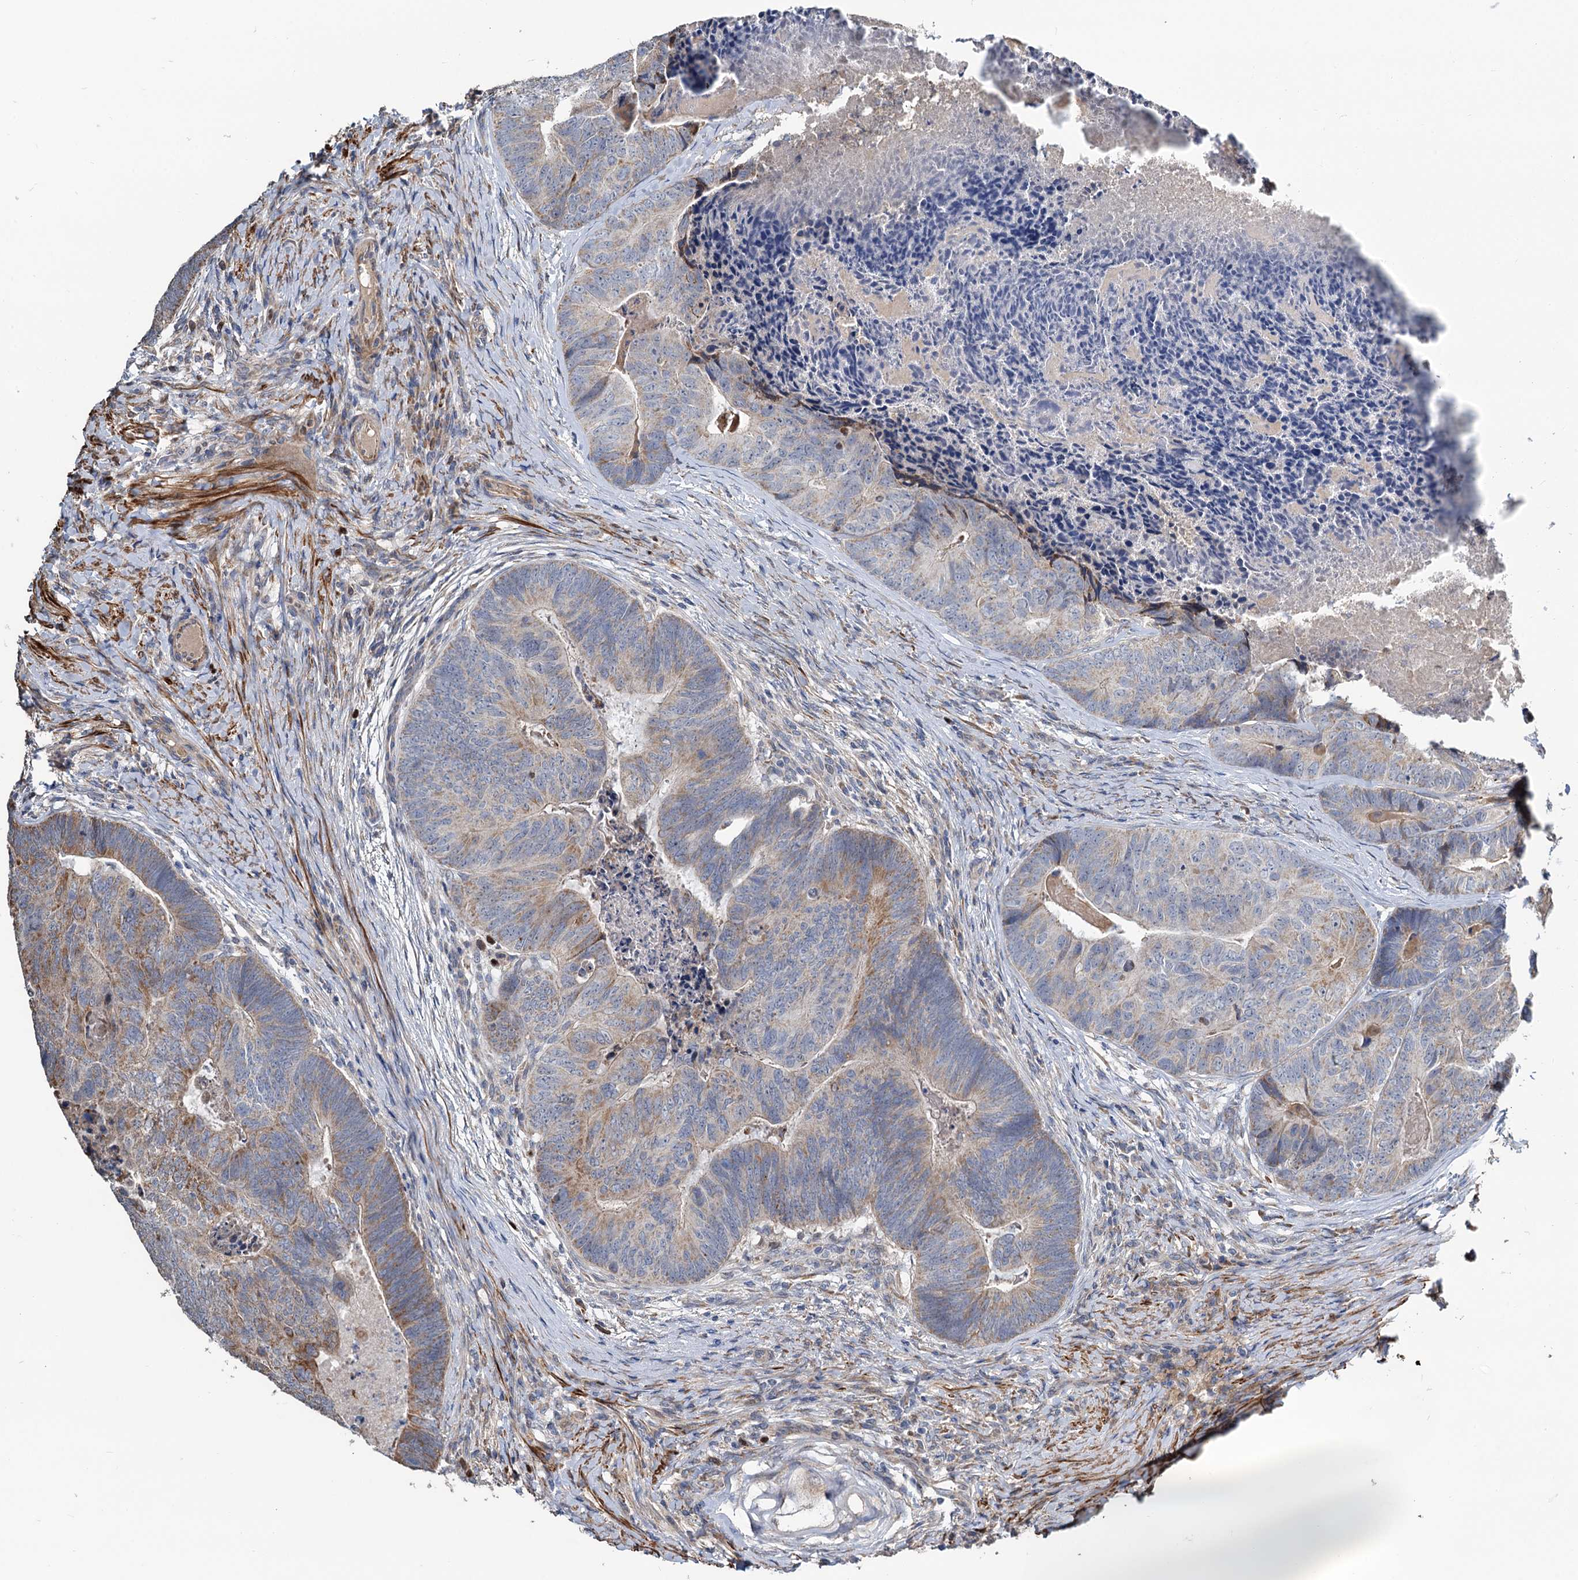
{"staining": {"intensity": "moderate", "quantity": "<25%", "location": "cytoplasmic/membranous"}, "tissue": "colorectal cancer", "cell_type": "Tumor cells", "image_type": "cancer", "snomed": [{"axis": "morphology", "description": "Adenocarcinoma, NOS"}, {"axis": "topography", "description": "Colon"}], "caption": "This is an image of immunohistochemistry staining of colorectal cancer (adenocarcinoma), which shows moderate staining in the cytoplasmic/membranous of tumor cells.", "gene": "ALKBH7", "patient": {"sex": "female", "age": 67}}